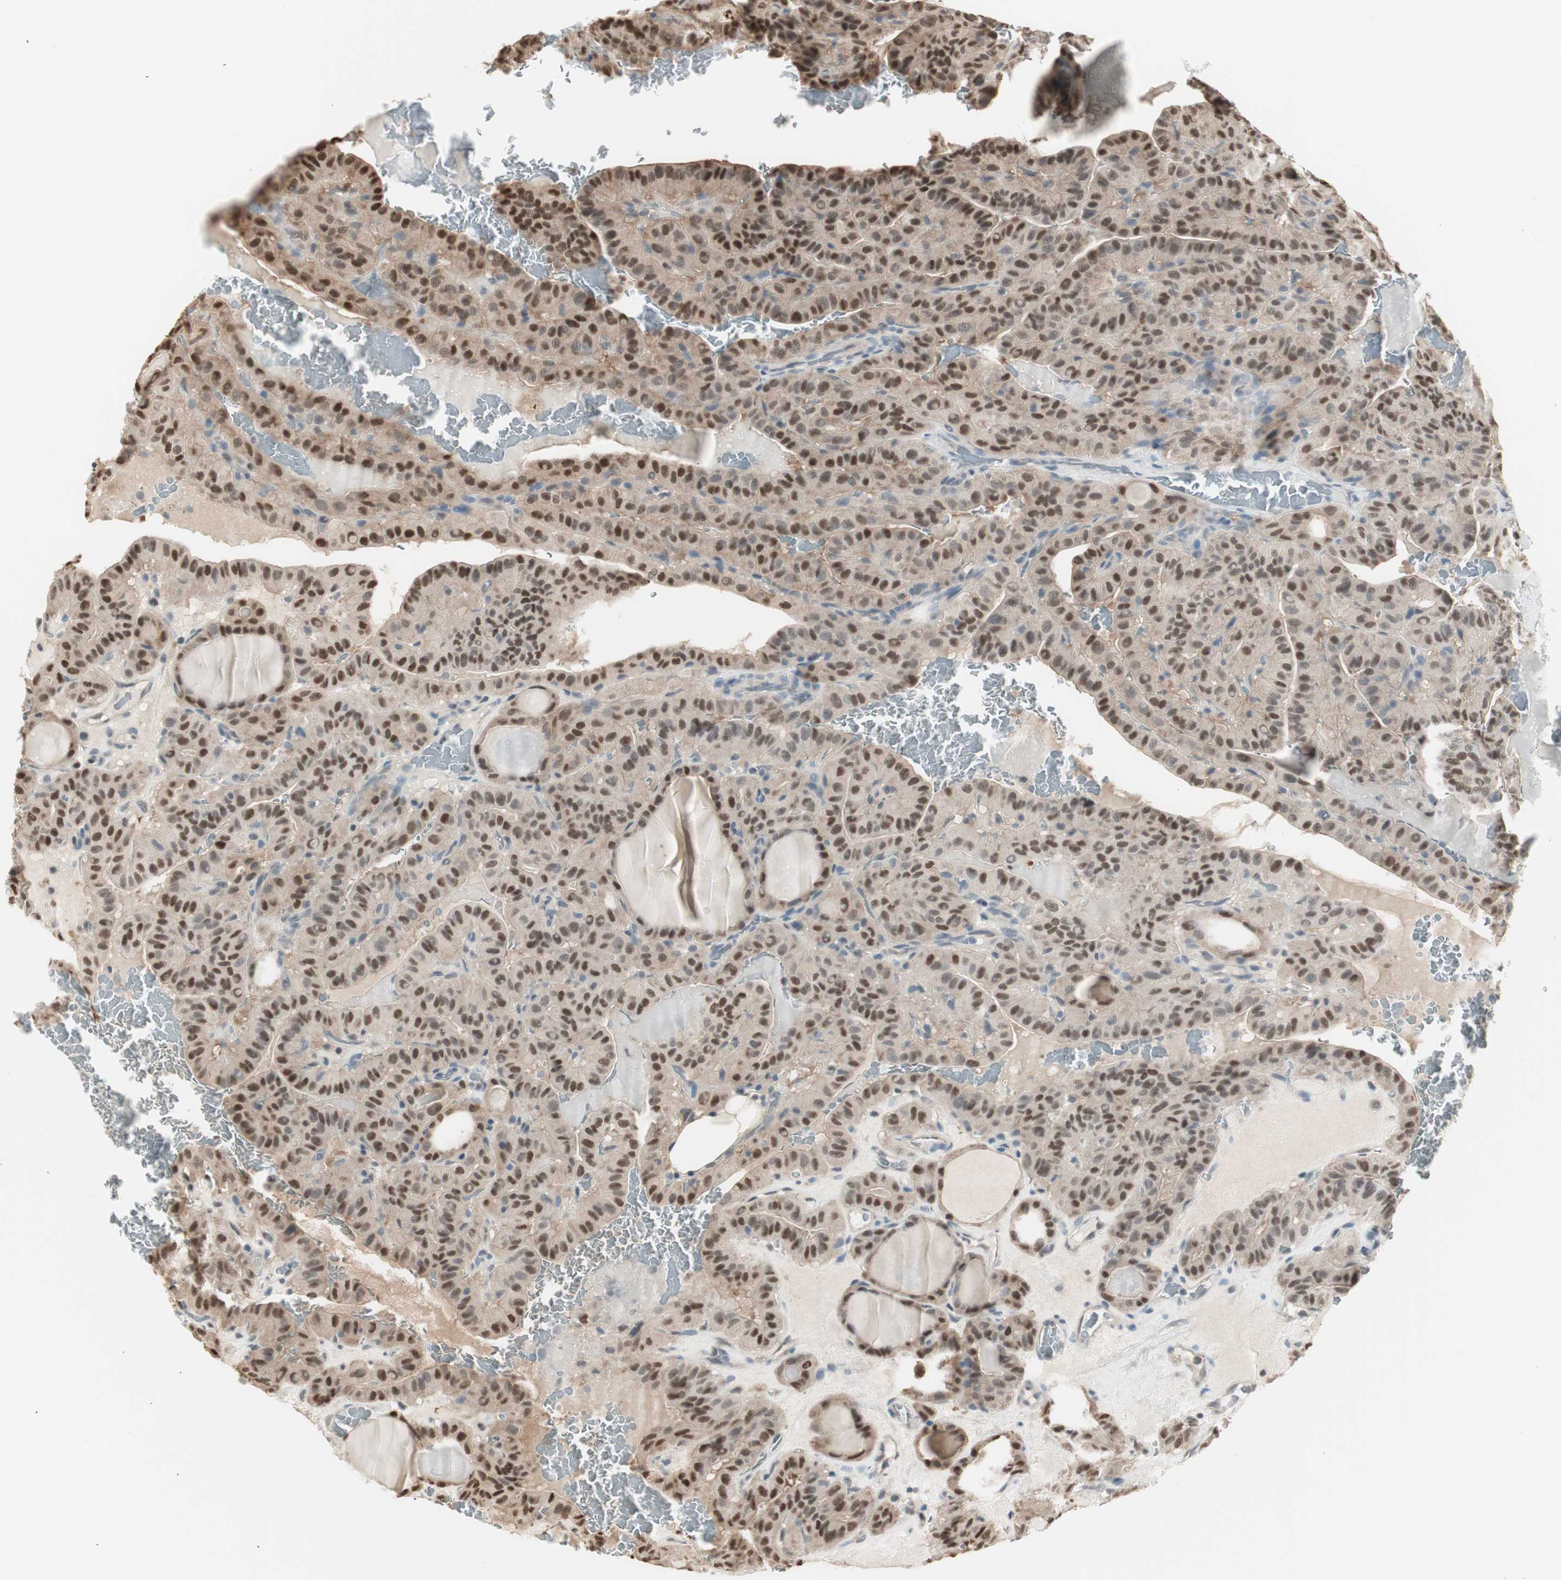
{"staining": {"intensity": "strong", "quantity": ">75%", "location": "nuclear"}, "tissue": "thyroid cancer", "cell_type": "Tumor cells", "image_type": "cancer", "snomed": [{"axis": "morphology", "description": "Papillary adenocarcinoma, NOS"}, {"axis": "topography", "description": "Thyroid gland"}], "caption": "High-magnification brightfield microscopy of thyroid papillary adenocarcinoma stained with DAB (3,3'-diaminobenzidine) (brown) and counterstained with hematoxylin (blue). tumor cells exhibit strong nuclear expression is identified in approximately>75% of cells.", "gene": "LONP2", "patient": {"sex": "male", "age": 77}}